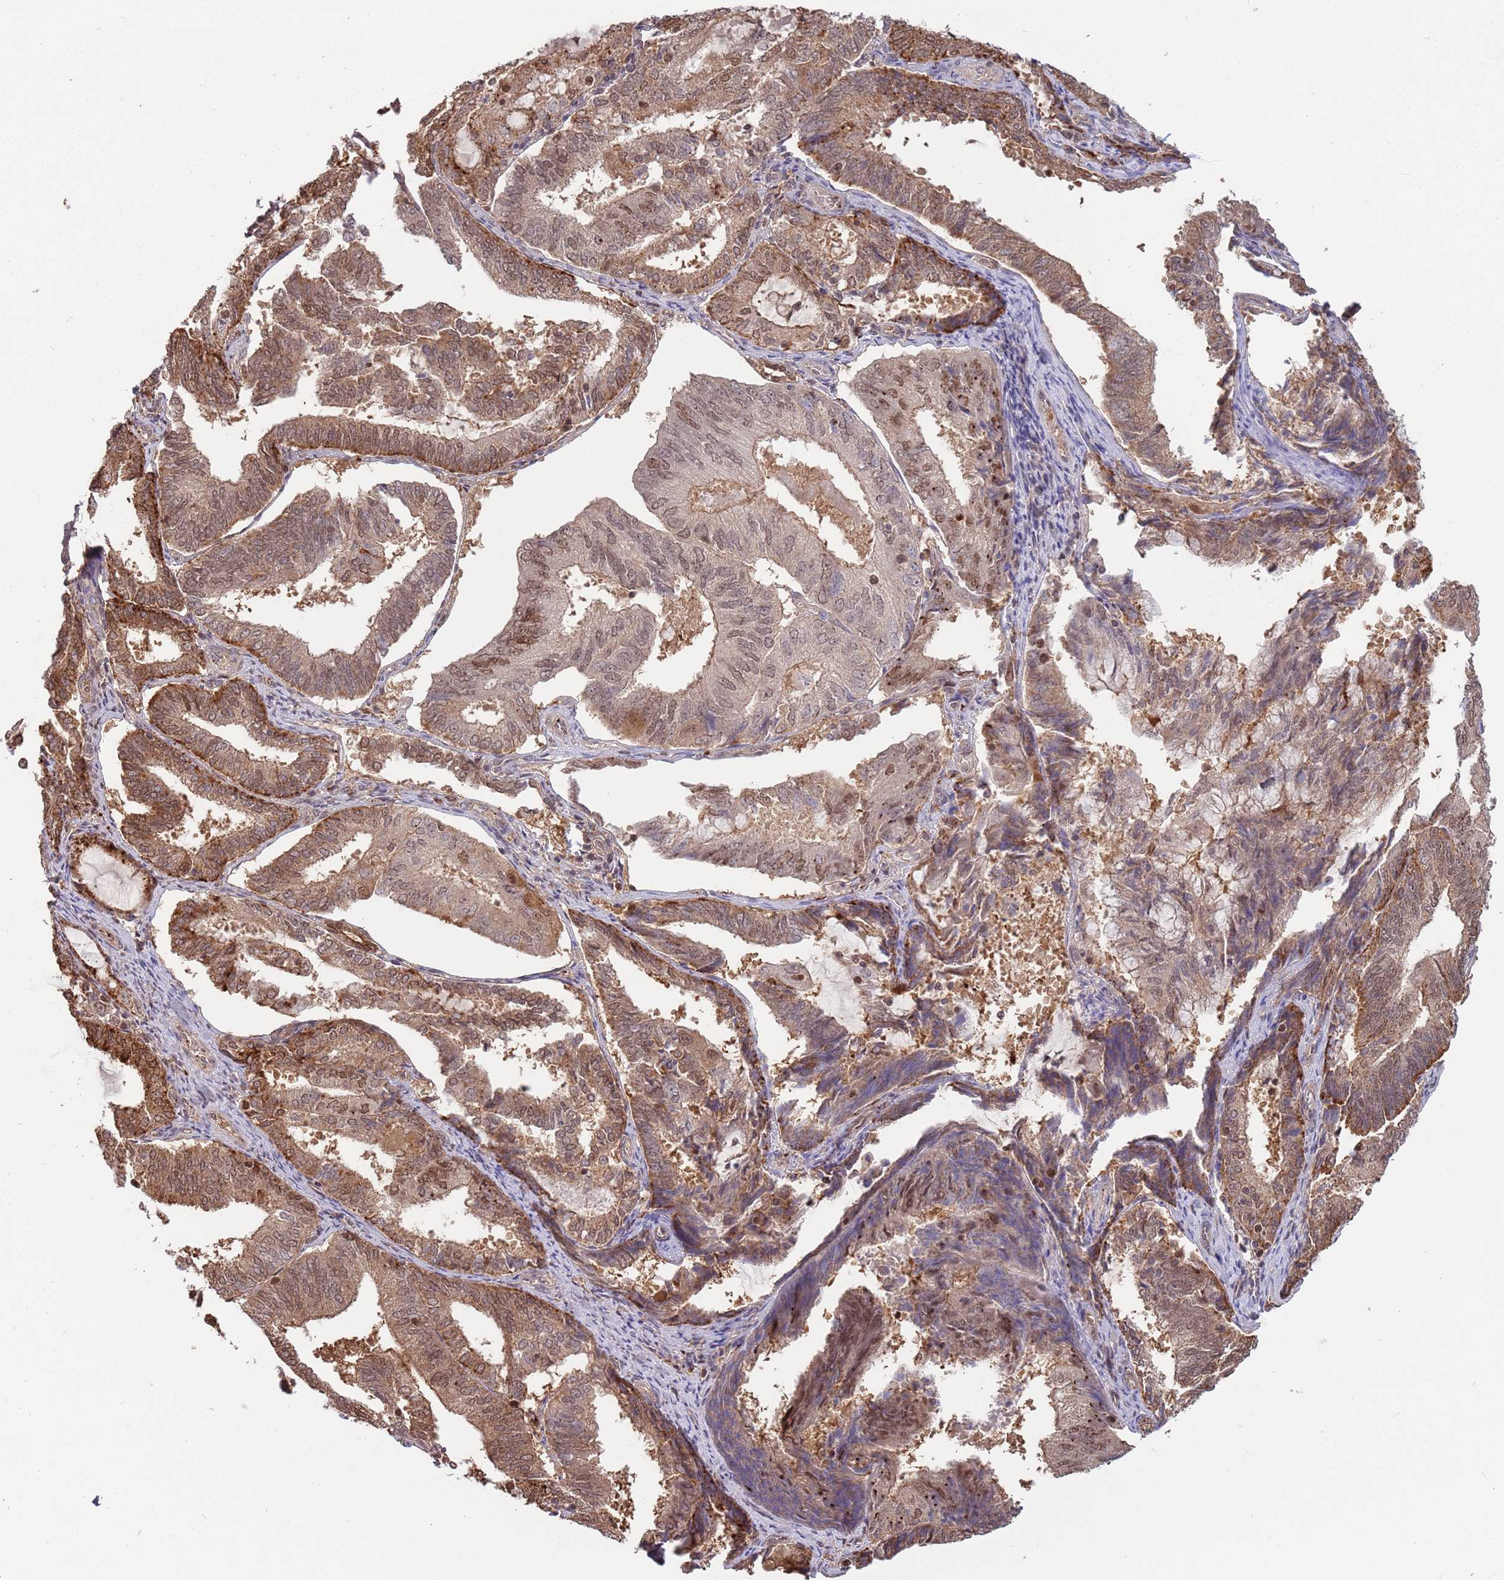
{"staining": {"intensity": "moderate", "quantity": ">75%", "location": "cytoplasmic/membranous,nuclear"}, "tissue": "endometrial cancer", "cell_type": "Tumor cells", "image_type": "cancer", "snomed": [{"axis": "morphology", "description": "Adenocarcinoma, NOS"}, {"axis": "topography", "description": "Endometrium"}], "caption": "Endometrial adenocarcinoma tissue demonstrates moderate cytoplasmic/membranous and nuclear expression in about >75% of tumor cells, visualized by immunohistochemistry. The protein of interest is stained brown, and the nuclei are stained in blue (DAB IHC with brightfield microscopy, high magnification).", "gene": "SALL1", "patient": {"sex": "female", "age": 81}}